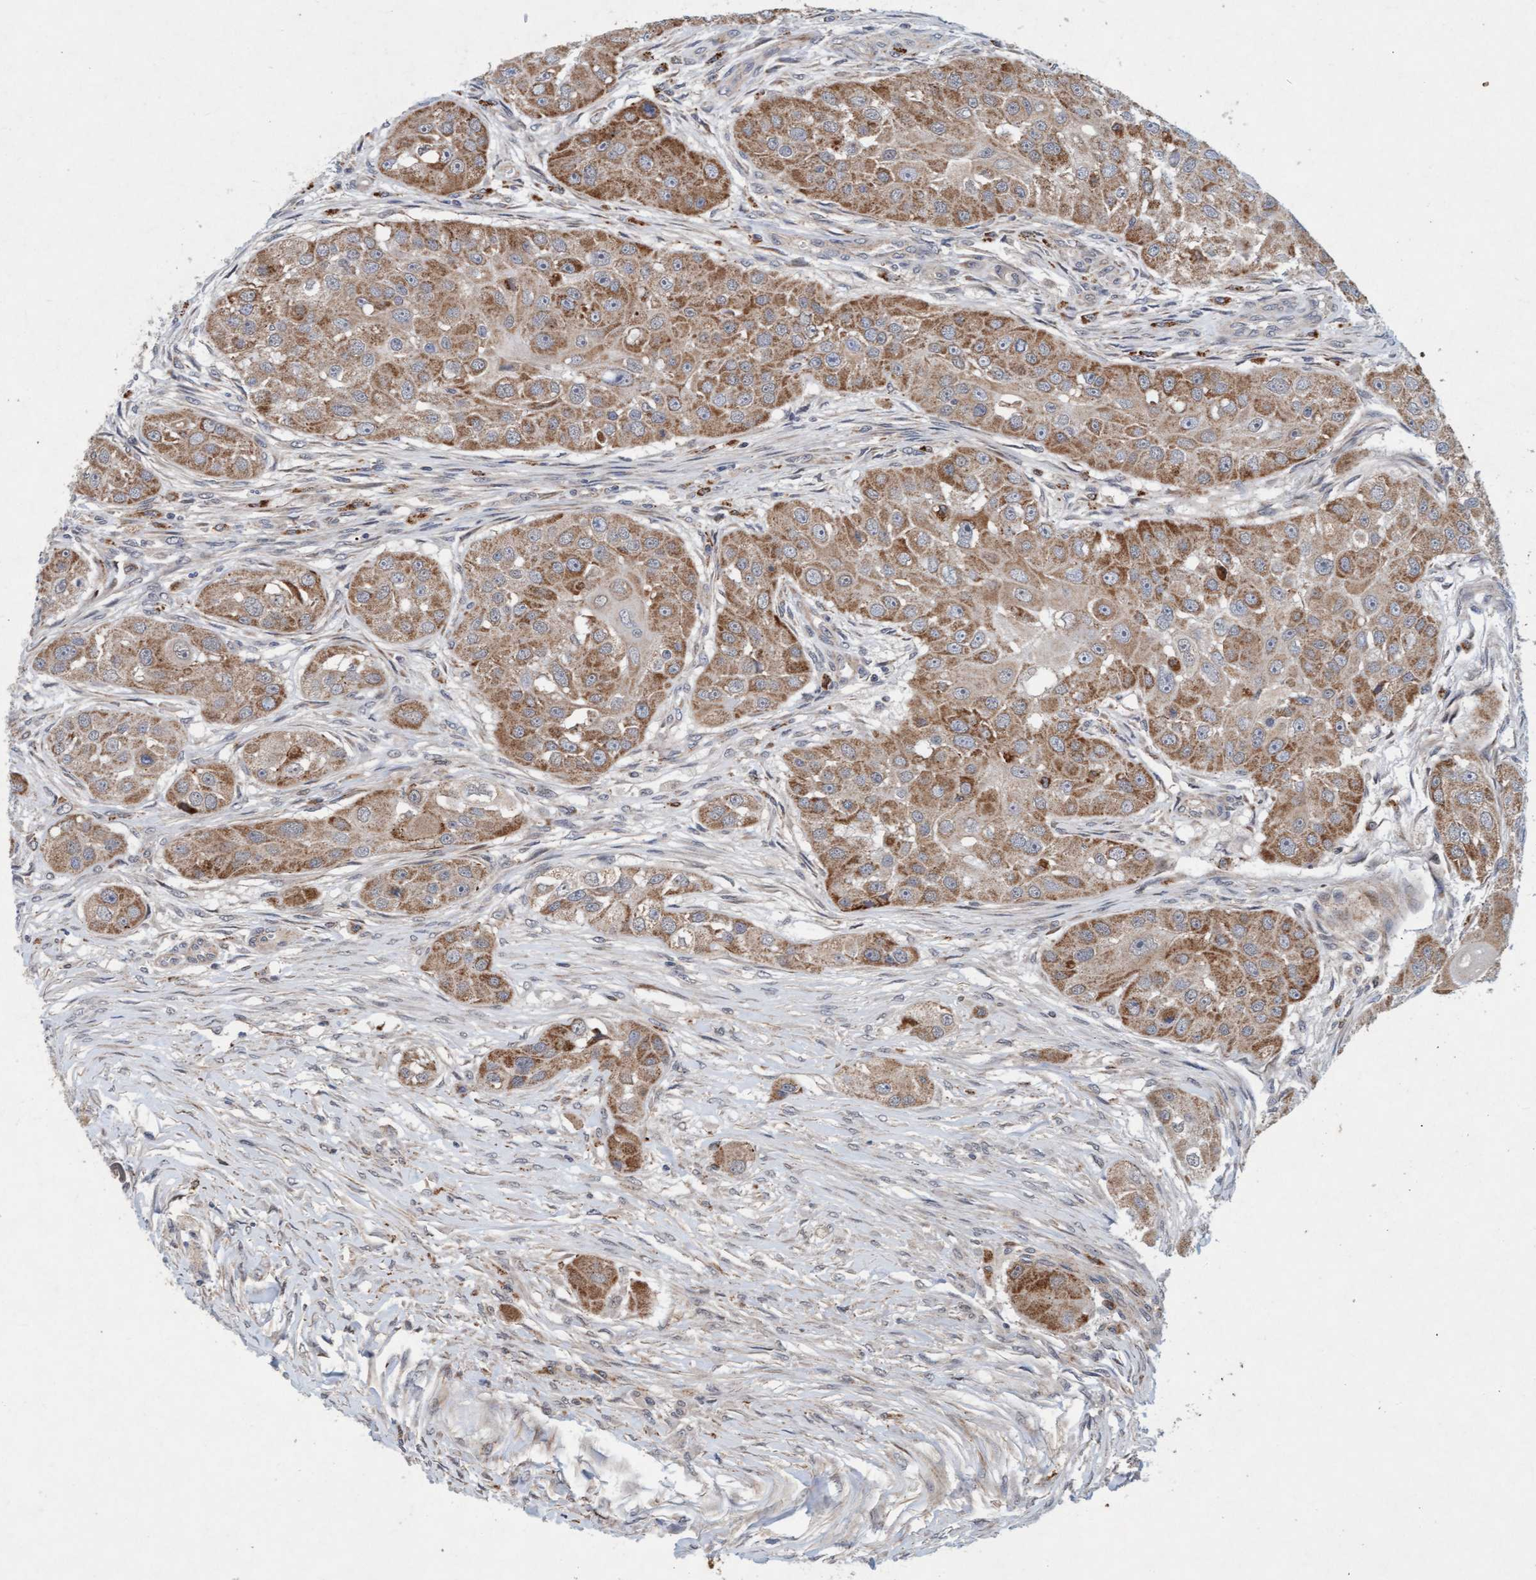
{"staining": {"intensity": "moderate", "quantity": ">75%", "location": "cytoplasmic/membranous"}, "tissue": "head and neck cancer", "cell_type": "Tumor cells", "image_type": "cancer", "snomed": [{"axis": "morphology", "description": "Normal tissue, NOS"}, {"axis": "morphology", "description": "Squamous cell carcinoma, NOS"}, {"axis": "topography", "description": "Skeletal muscle"}, {"axis": "topography", "description": "Head-Neck"}], "caption": "This is a micrograph of immunohistochemistry (IHC) staining of head and neck squamous cell carcinoma, which shows moderate staining in the cytoplasmic/membranous of tumor cells.", "gene": "TMEM70", "patient": {"sex": "male", "age": 51}}